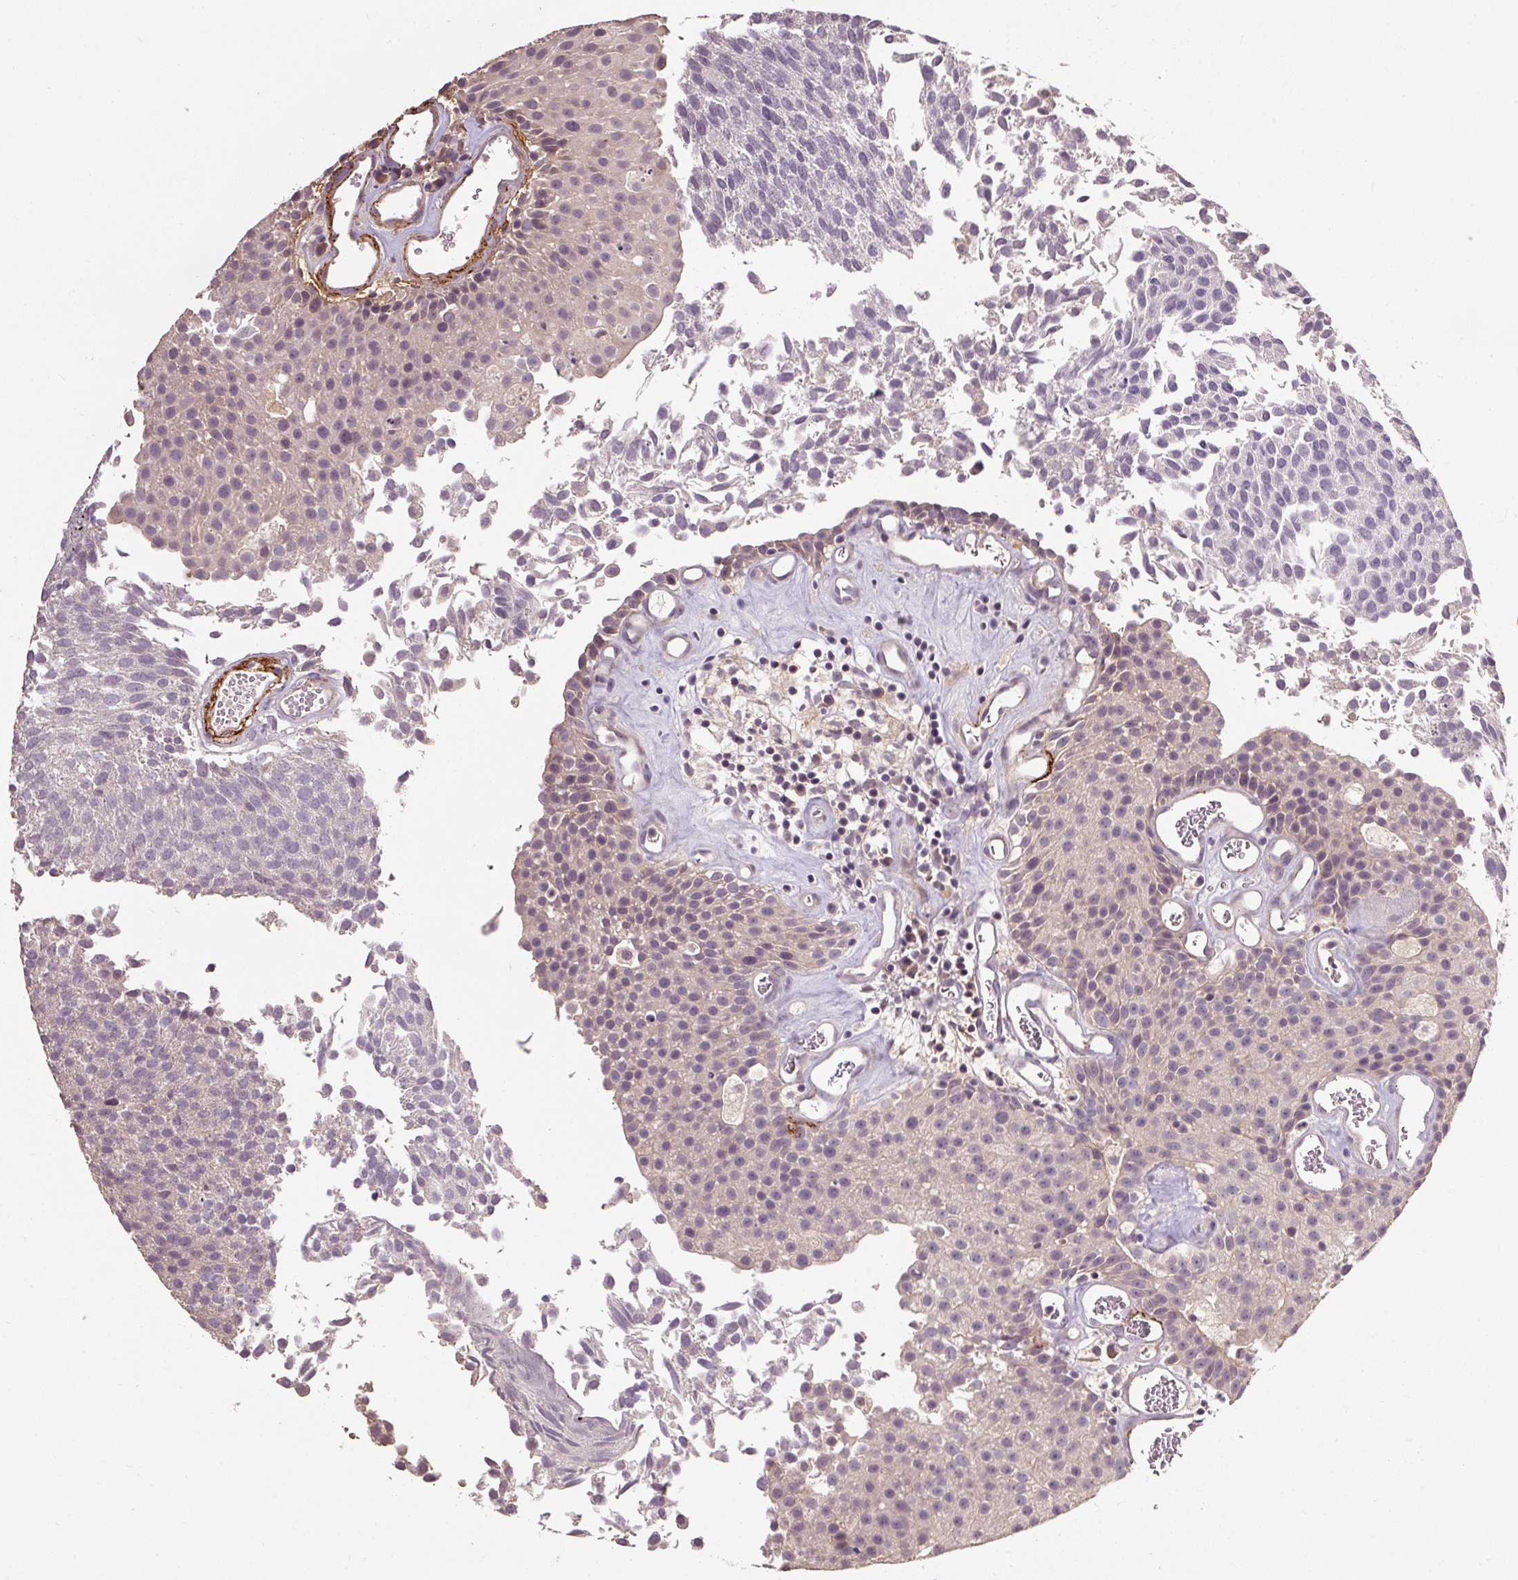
{"staining": {"intensity": "weak", "quantity": "<25%", "location": "nuclear"}, "tissue": "urothelial cancer", "cell_type": "Tumor cells", "image_type": "cancer", "snomed": [{"axis": "morphology", "description": "Urothelial carcinoma, Low grade"}, {"axis": "topography", "description": "Urinary bladder"}], "caption": "Micrograph shows no protein positivity in tumor cells of urothelial cancer tissue.", "gene": "CFAP65", "patient": {"sex": "female", "age": 79}}